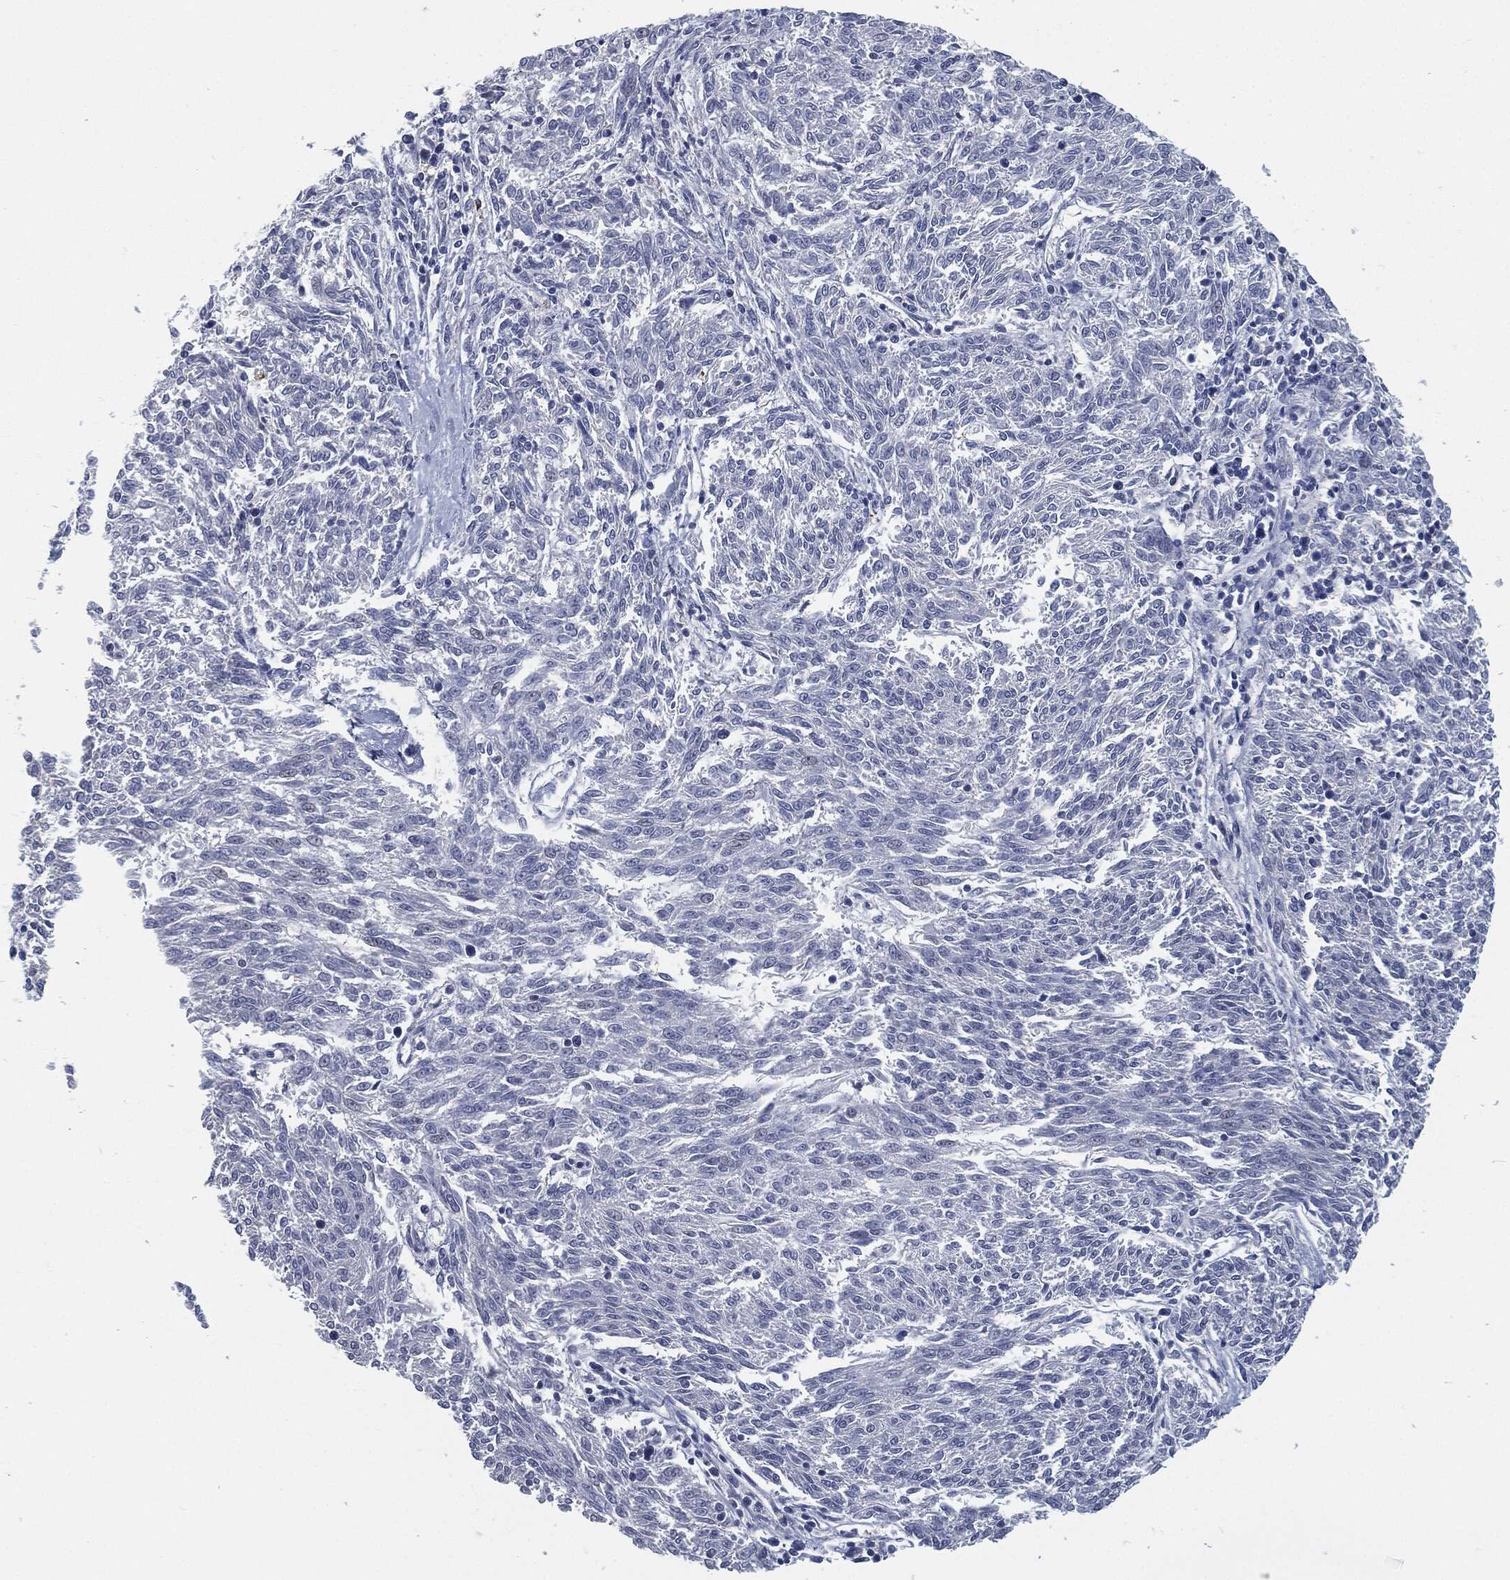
{"staining": {"intensity": "negative", "quantity": "none", "location": "none"}, "tissue": "melanoma", "cell_type": "Tumor cells", "image_type": "cancer", "snomed": [{"axis": "morphology", "description": "Malignant melanoma, NOS"}, {"axis": "topography", "description": "Skin"}], "caption": "Tumor cells are negative for protein expression in human melanoma.", "gene": "PROM1", "patient": {"sex": "female", "age": 72}}